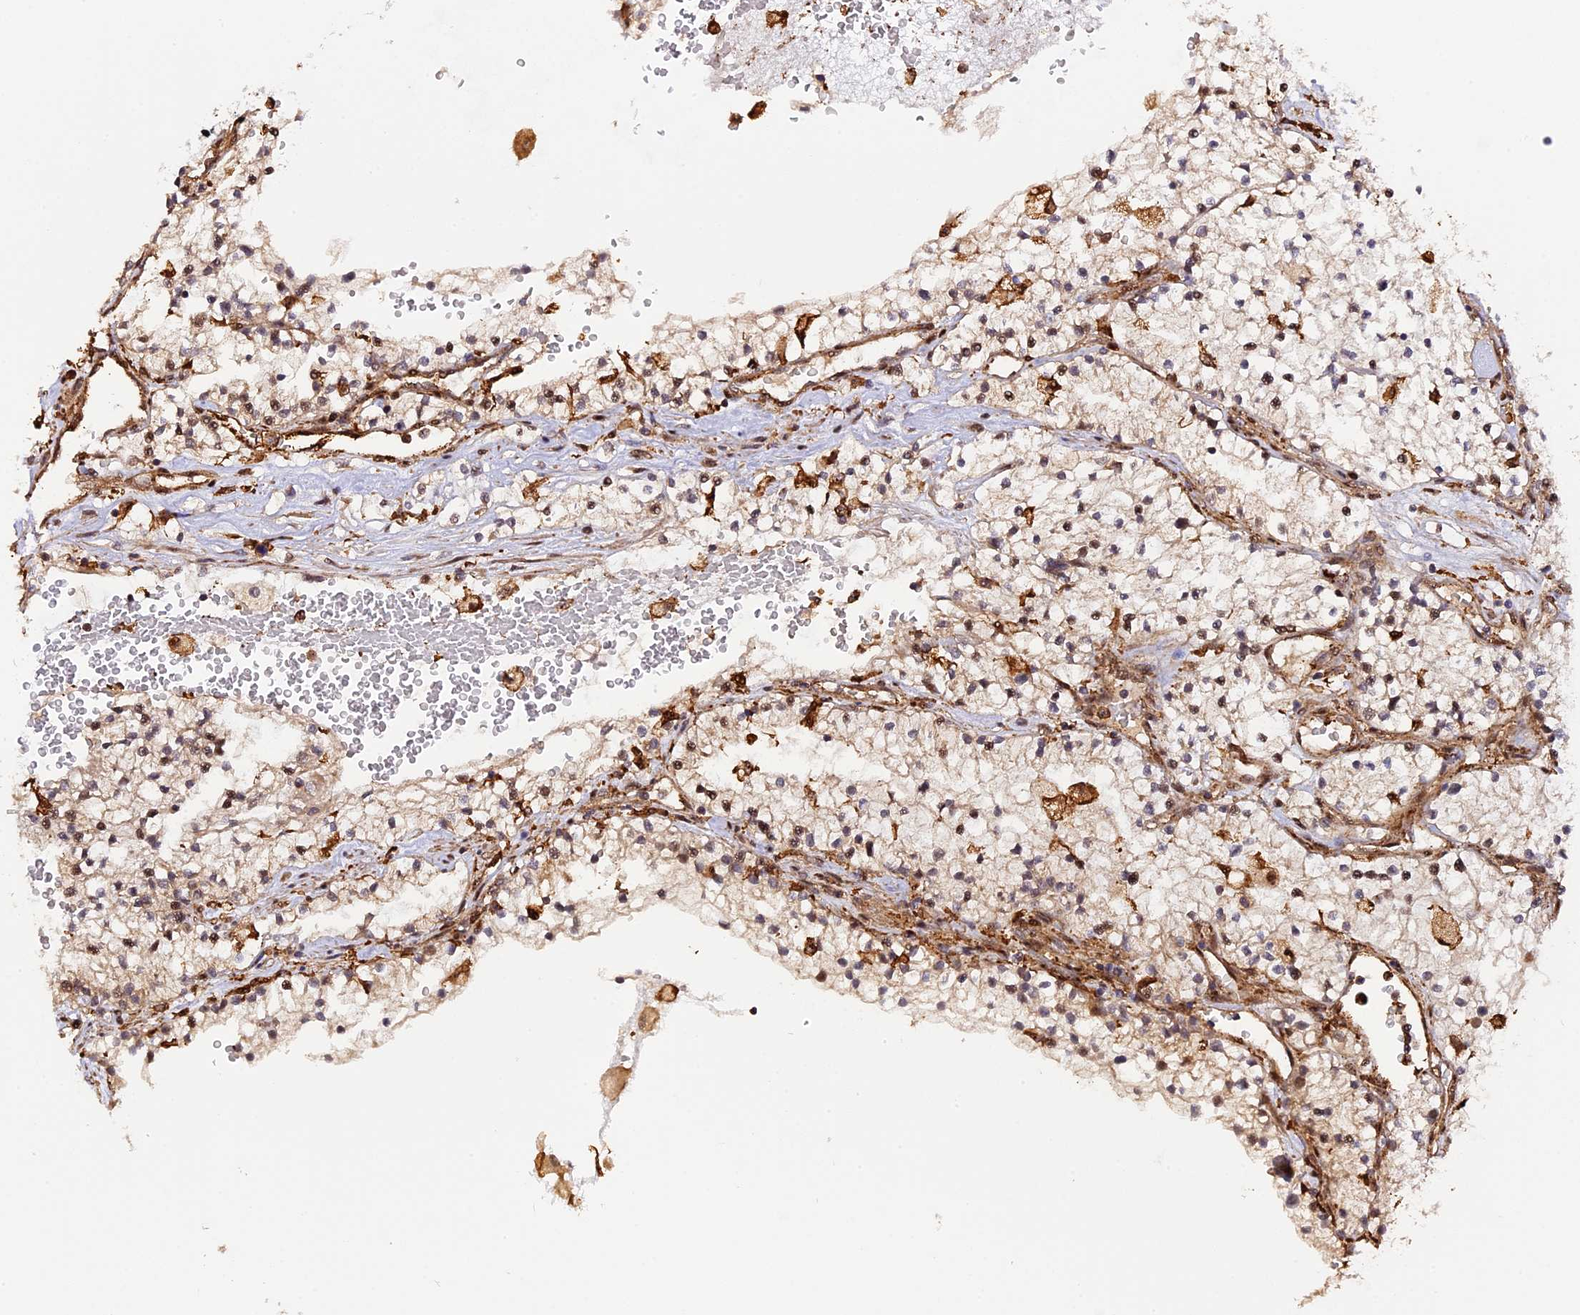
{"staining": {"intensity": "negative", "quantity": "none", "location": "none"}, "tissue": "renal cancer", "cell_type": "Tumor cells", "image_type": "cancer", "snomed": [{"axis": "morphology", "description": "Normal tissue, NOS"}, {"axis": "morphology", "description": "Adenocarcinoma, NOS"}, {"axis": "topography", "description": "Kidney"}], "caption": "This is an immunohistochemistry (IHC) histopathology image of renal cancer (adenocarcinoma). There is no expression in tumor cells.", "gene": "HERPUD1", "patient": {"sex": "male", "age": 68}}